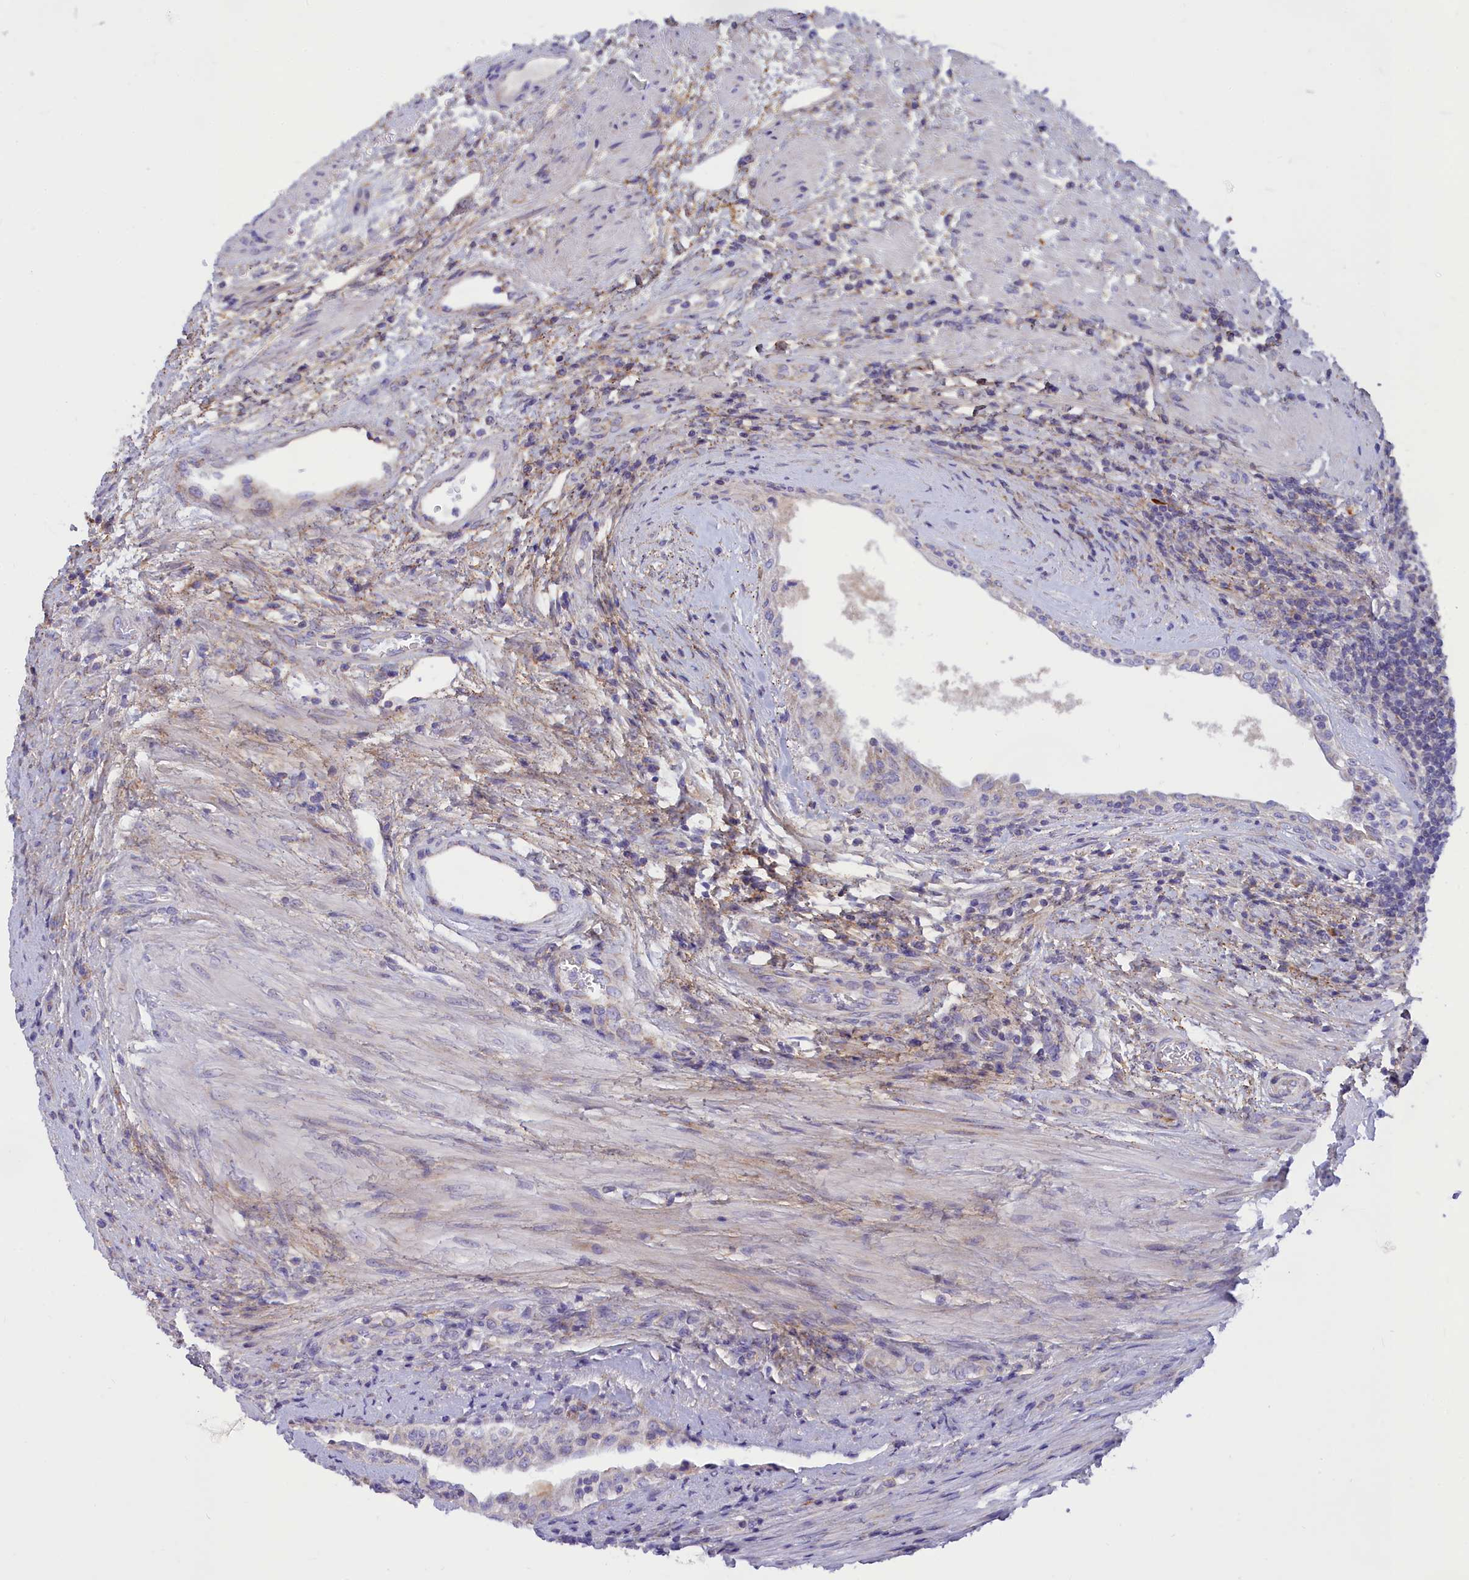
{"staining": {"intensity": "weak", "quantity": "25%-75%", "location": "cytoplasmic/membranous"}, "tissue": "prostate", "cell_type": "Glandular cells", "image_type": "normal", "snomed": [{"axis": "morphology", "description": "Normal tissue, NOS"}, {"axis": "topography", "description": "Prostate"}], "caption": "Prostate stained with immunohistochemistry (IHC) reveals weak cytoplasmic/membranous staining in approximately 25%-75% of glandular cells. (DAB IHC with brightfield microscopy, high magnification).", "gene": "TMEM30B", "patient": {"sex": "male", "age": 76}}